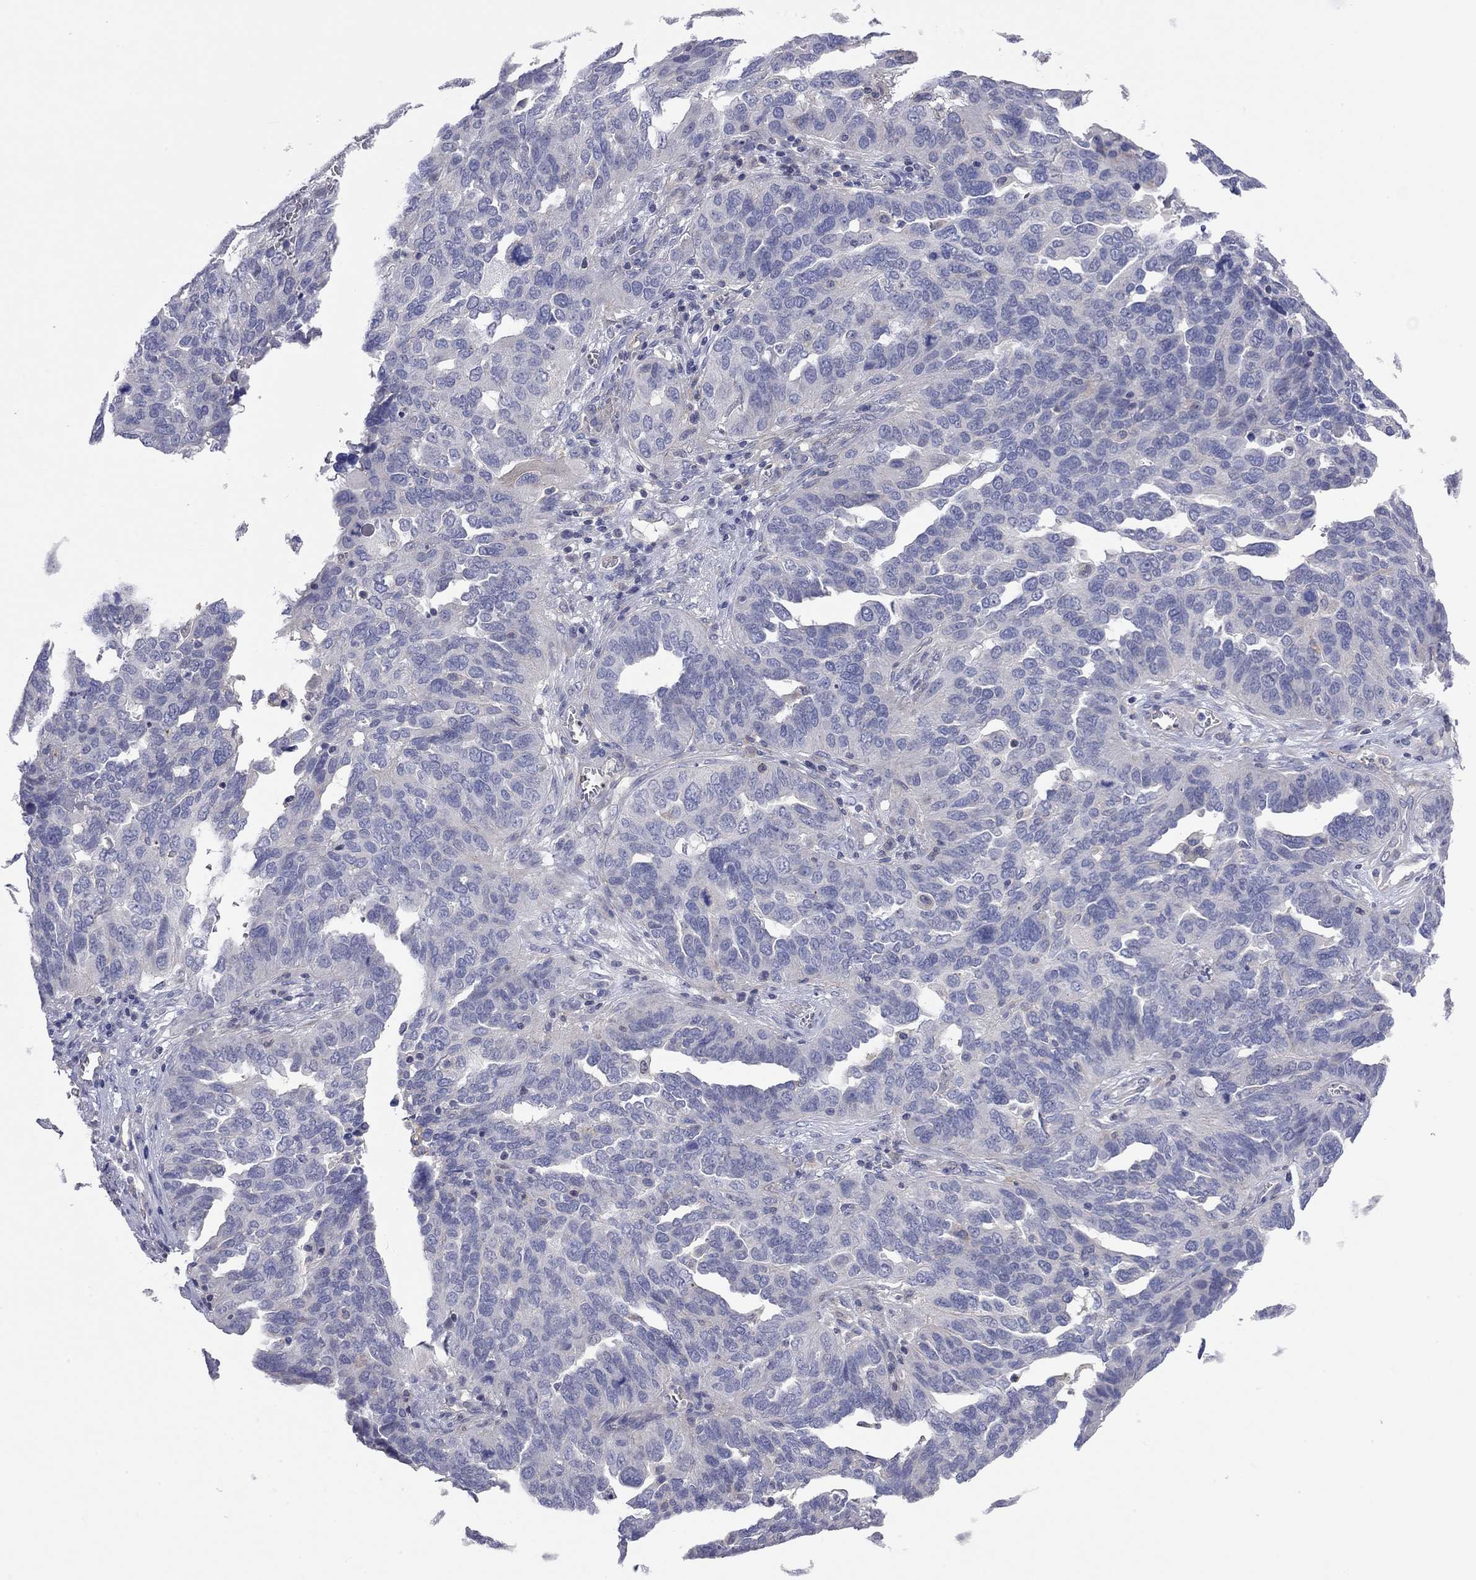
{"staining": {"intensity": "negative", "quantity": "none", "location": "none"}, "tissue": "ovarian cancer", "cell_type": "Tumor cells", "image_type": "cancer", "snomed": [{"axis": "morphology", "description": "Carcinoma, endometroid"}, {"axis": "topography", "description": "Soft tissue"}, {"axis": "topography", "description": "Ovary"}], "caption": "A micrograph of ovarian endometroid carcinoma stained for a protein displays no brown staining in tumor cells.", "gene": "KCNB1", "patient": {"sex": "female", "age": 52}}